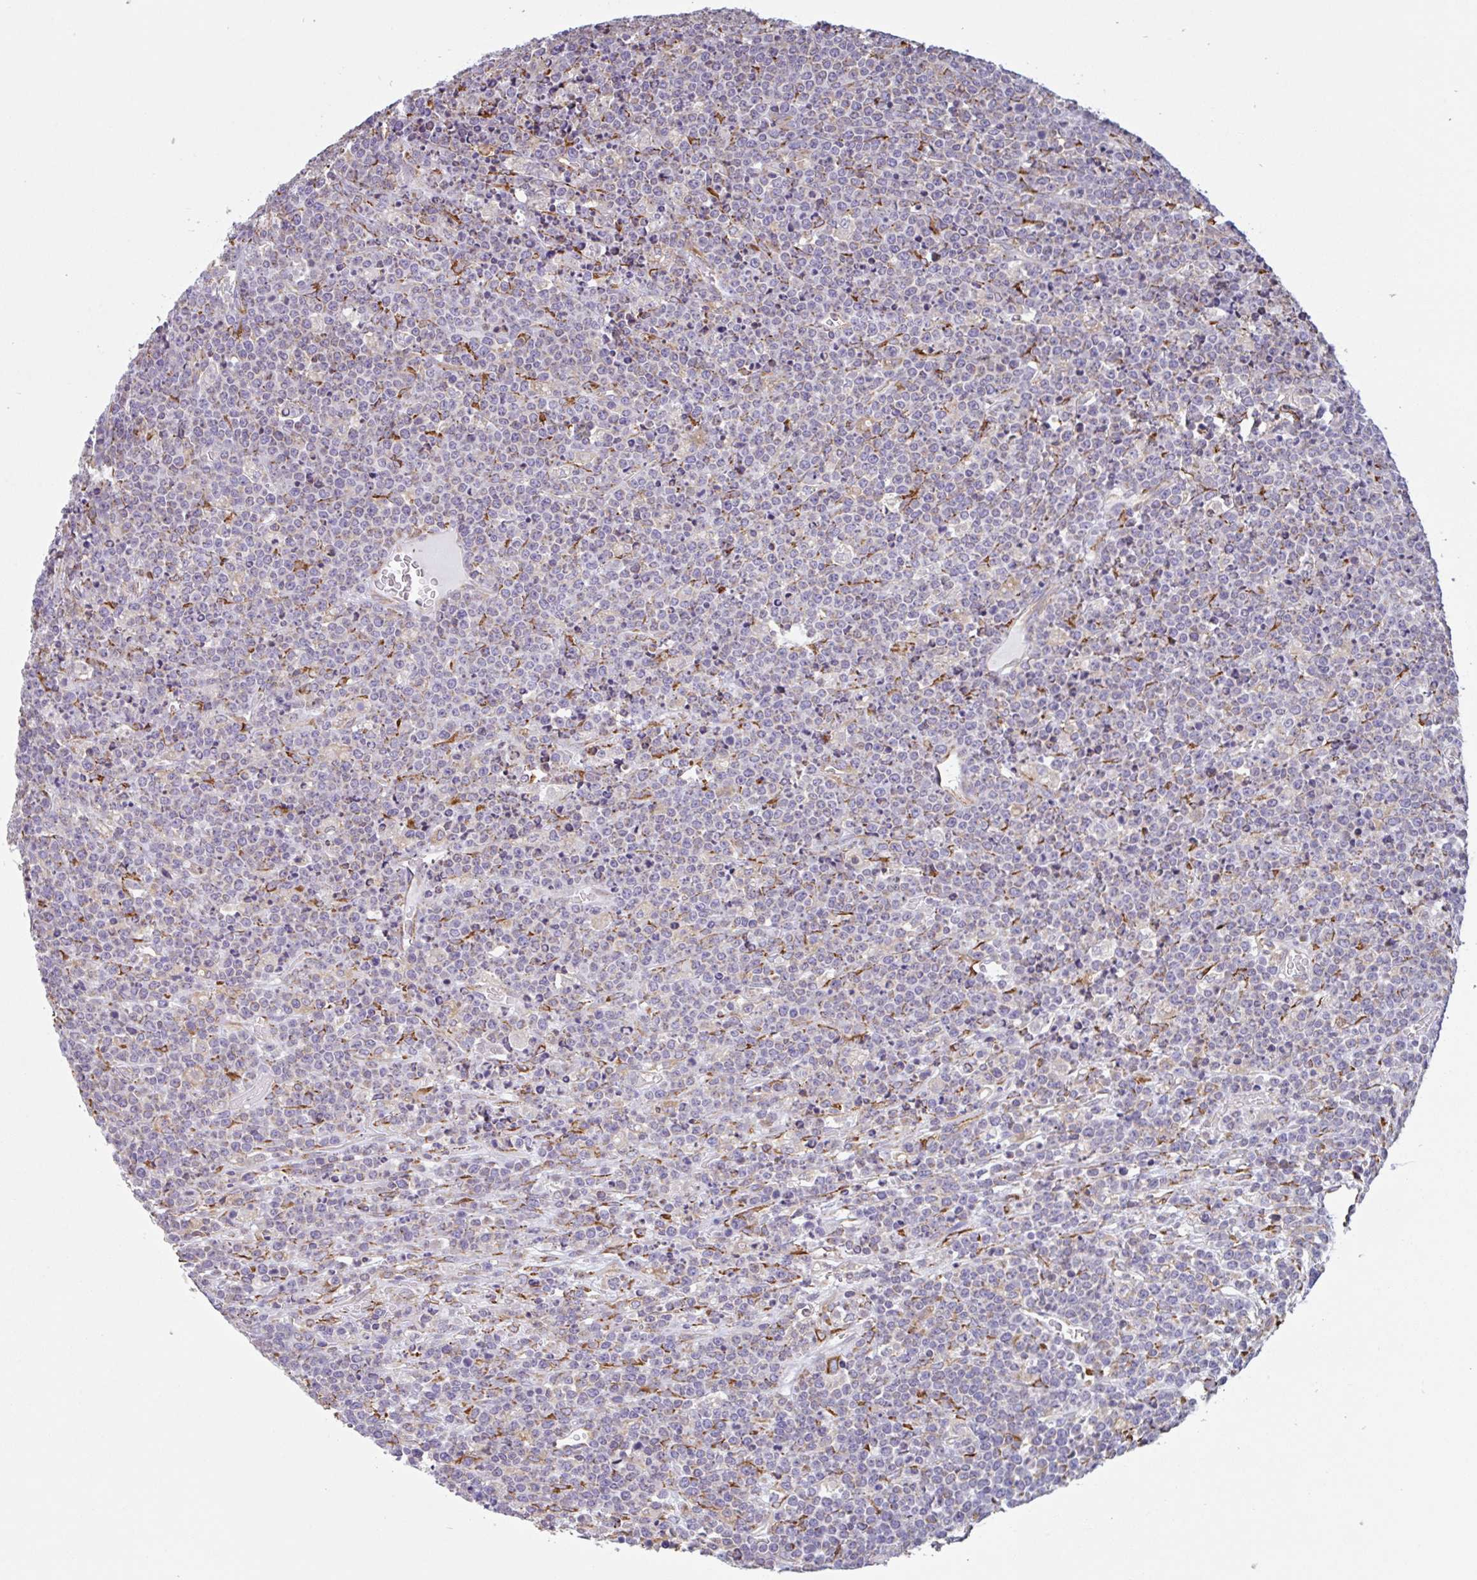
{"staining": {"intensity": "negative", "quantity": "none", "location": "none"}, "tissue": "lymphoma", "cell_type": "Tumor cells", "image_type": "cancer", "snomed": [{"axis": "morphology", "description": "Malignant lymphoma, non-Hodgkin's type, High grade"}, {"axis": "topography", "description": "Ovary"}], "caption": "The micrograph reveals no staining of tumor cells in high-grade malignant lymphoma, non-Hodgkin's type. (DAB IHC visualized using brightfield microscopy, high magnification).", "gene": "DOK4", "patient": {"sex": "female", "age": 56}}